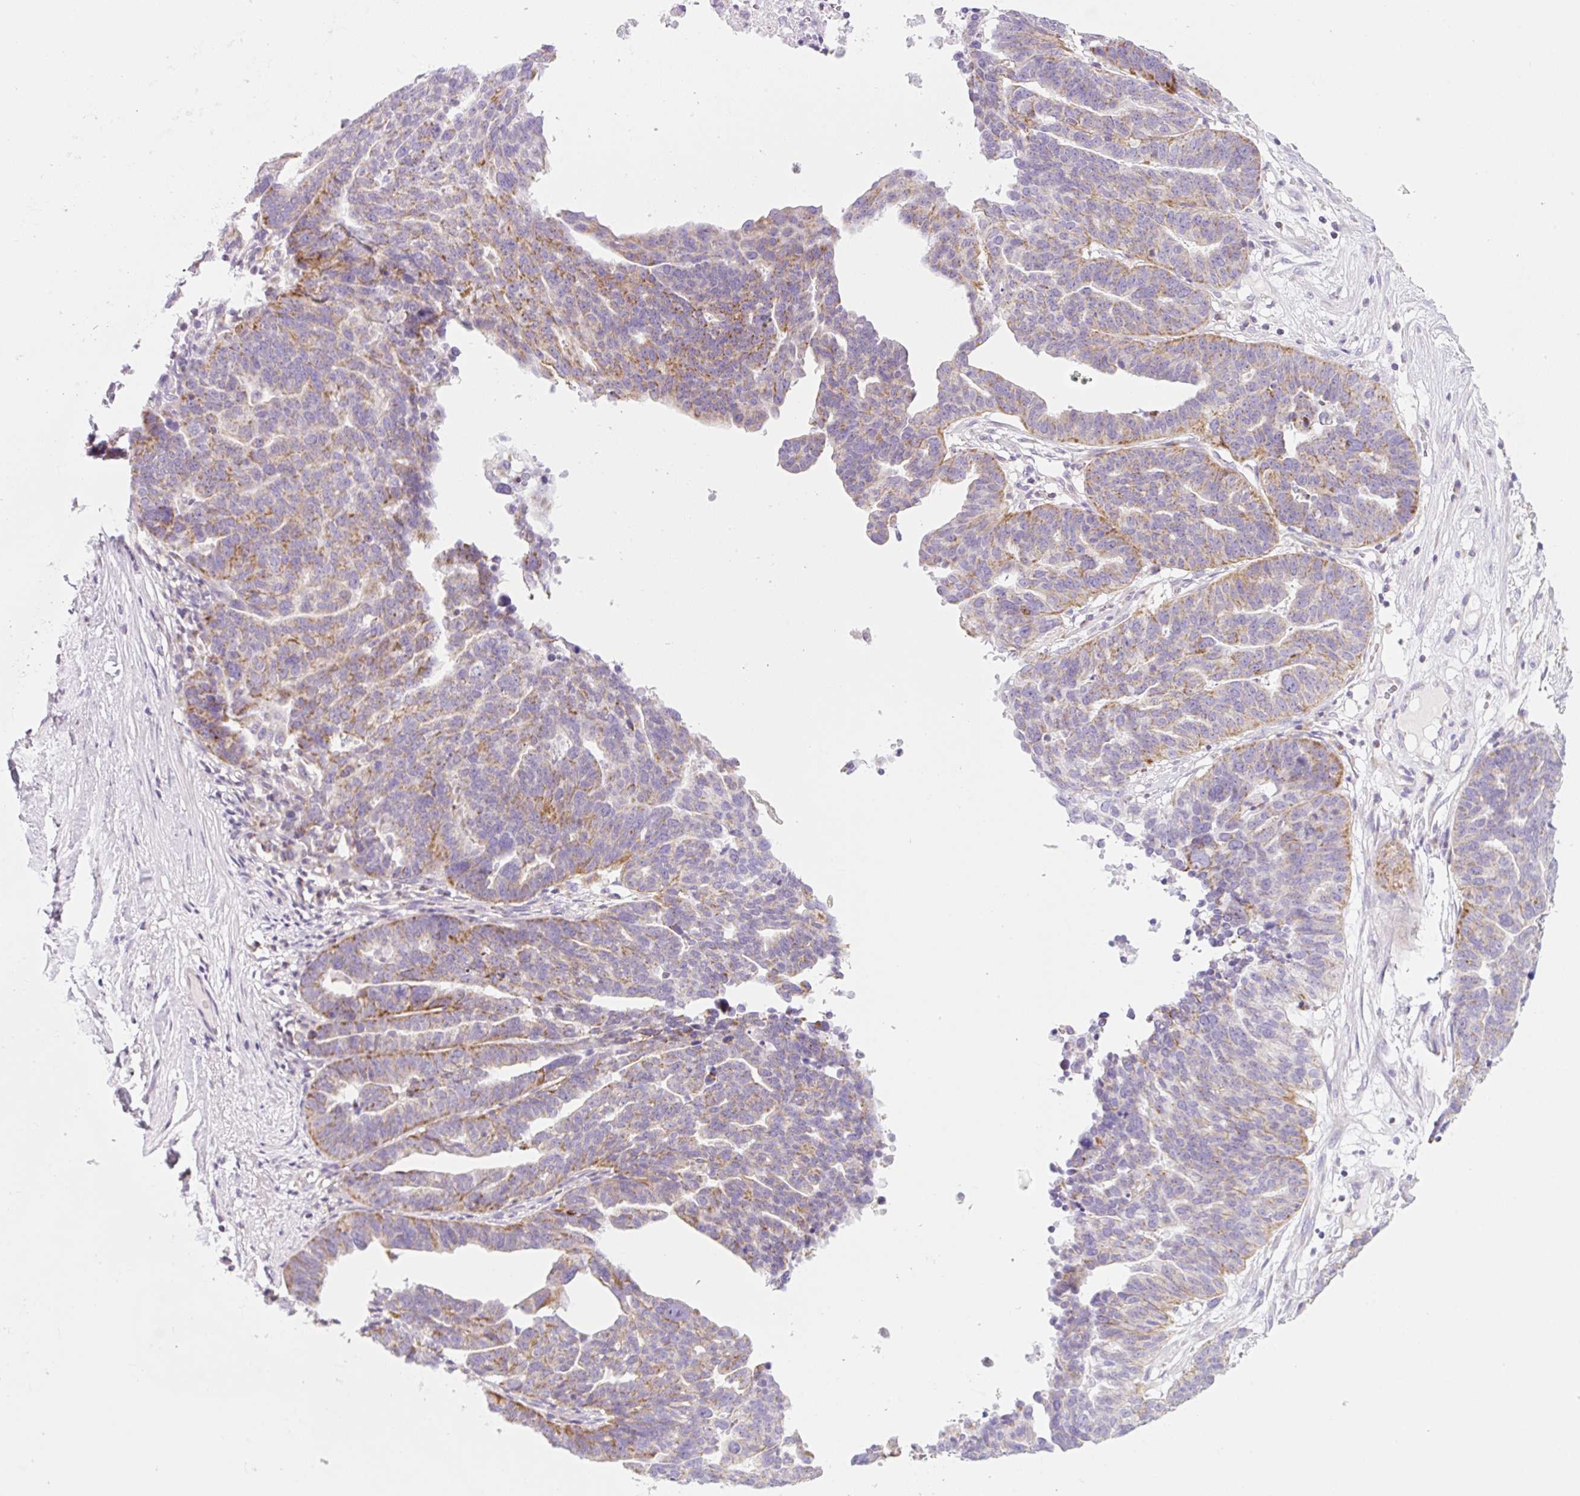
{"staining": {"intensity": "moderate", "quantity": "25%-75%", "location": "cytoplasmic/membranous"}, "tissue": "ovarian cancer", "cell_type": "Tumor cells", "image_type": "cancer", "snomed": [{"axis": "morphology", "description": "Cystadenocarcinoma, serous, NOS"}, {"axis": "topography", "description": "Ovary"}], "caption": "Immunohistochemistry of ovarian cancer (serous cystadenocarcinoma) exhibits medium levels of moderate cytoplasmic/membranous staining in approximately 25%-75% of tumor cells.", "gene": "FOCAD", "patient": {"sex": "female", "age": 59}}